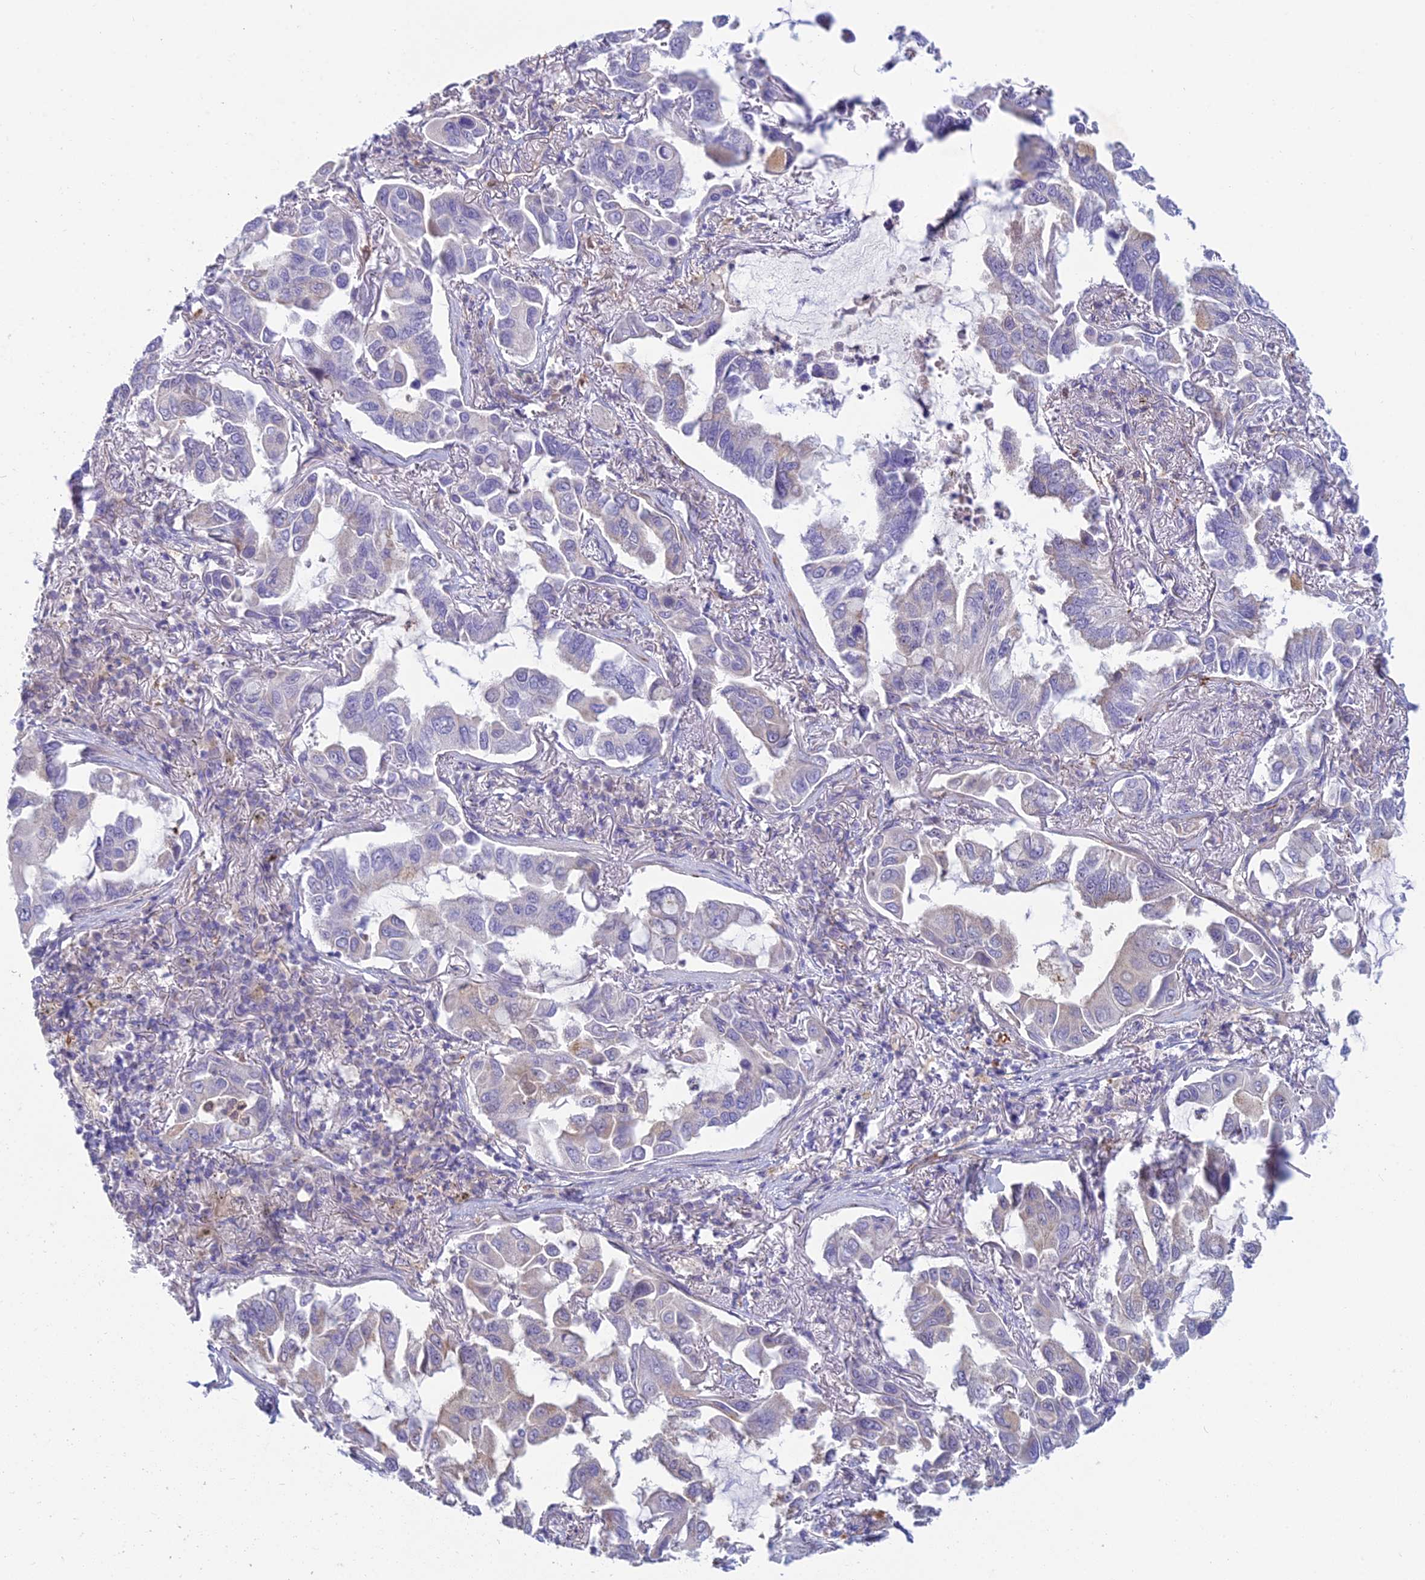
{"staining": {"intensity": "negative", "quantity": "none", "location": "none"}, "tissue": "lung cancer", "cell_type": "Tumor cells", "image_type": "cancer", "snomed": [{"axis": "morphology", "description": "Adenocarcinoma, NOS"}, {"axis": "topography", "description": "Lung"}], "caption": "A photomicrograph of adenocarcinoma (lung) stained for a protein shows no brown staining in tumor cells. (Stains: DAB (3,3'-diaminobenzidine) immunohistochemistry (IHC) with hematoxylin counter stain, Microscopy: brightfield microscopy at high magnification).", "gene": "DUS2", "patient": {"sex": "male", "age": 64}}